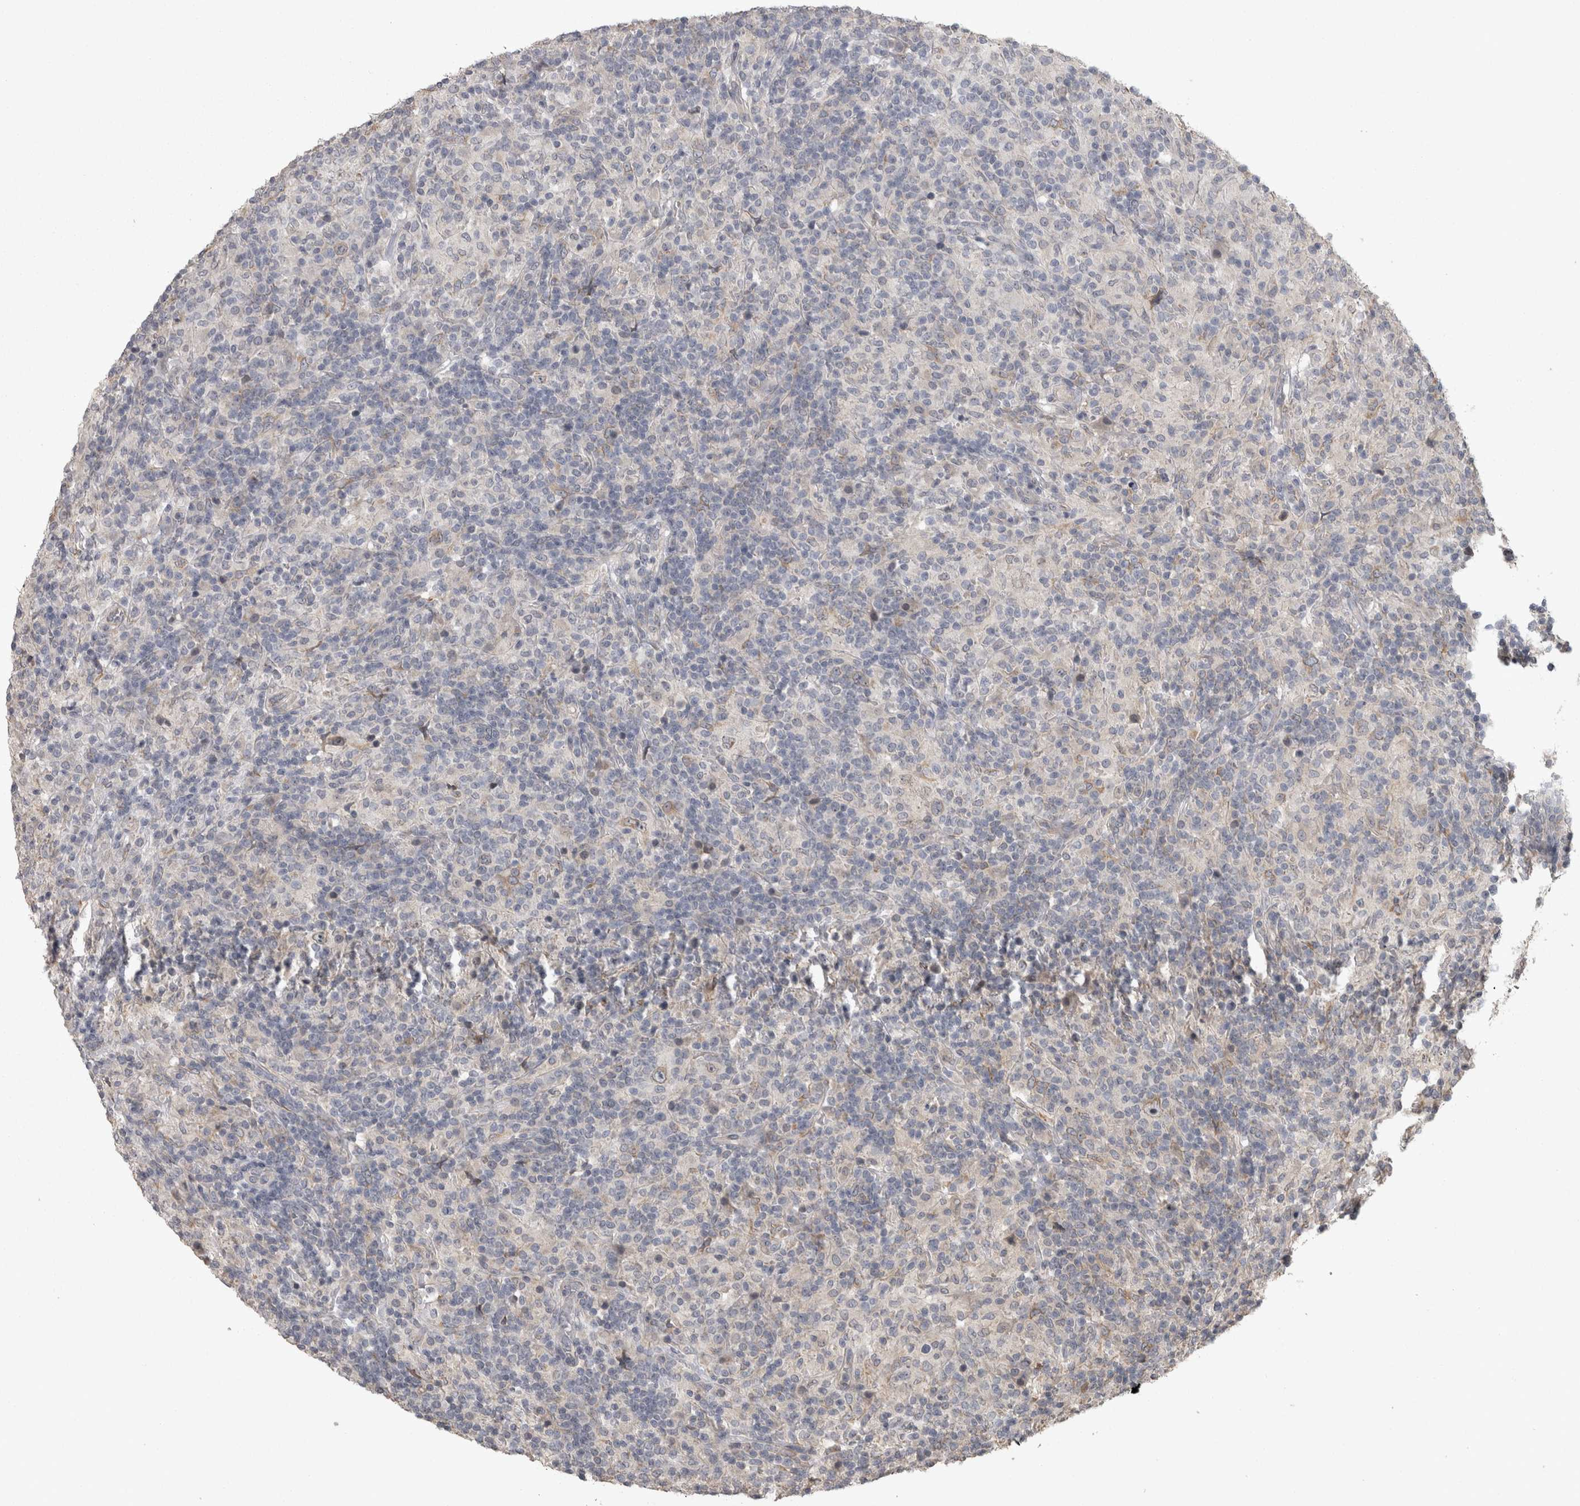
{"staining": {"intensity": "weak", "quantity": "25%-75%", "location": "cytoplasmic/membranous"}, "tissue": "lymphoma", "cell_type": "Tumor cells", "image_type": "cancer", "snomed": [{"axis": "morphology", "description": "Hodgkin's disease, NOS"}, {"axis": "topography", "description": "Lymph node"}], "caption": "Brown immunohistochemical staining in Hodgkin's disease exhibits weak cytoplasmic/membranous positivity in approximately 25%-75% of tumor cells. The staining was performed using DAB to visualize the protein expression in brown, while the nuclei were stained in blue with hematoxylin (Magnification: 20x).", "gene": "RAB29", "patient": {"sex": "male", "age": 70}}